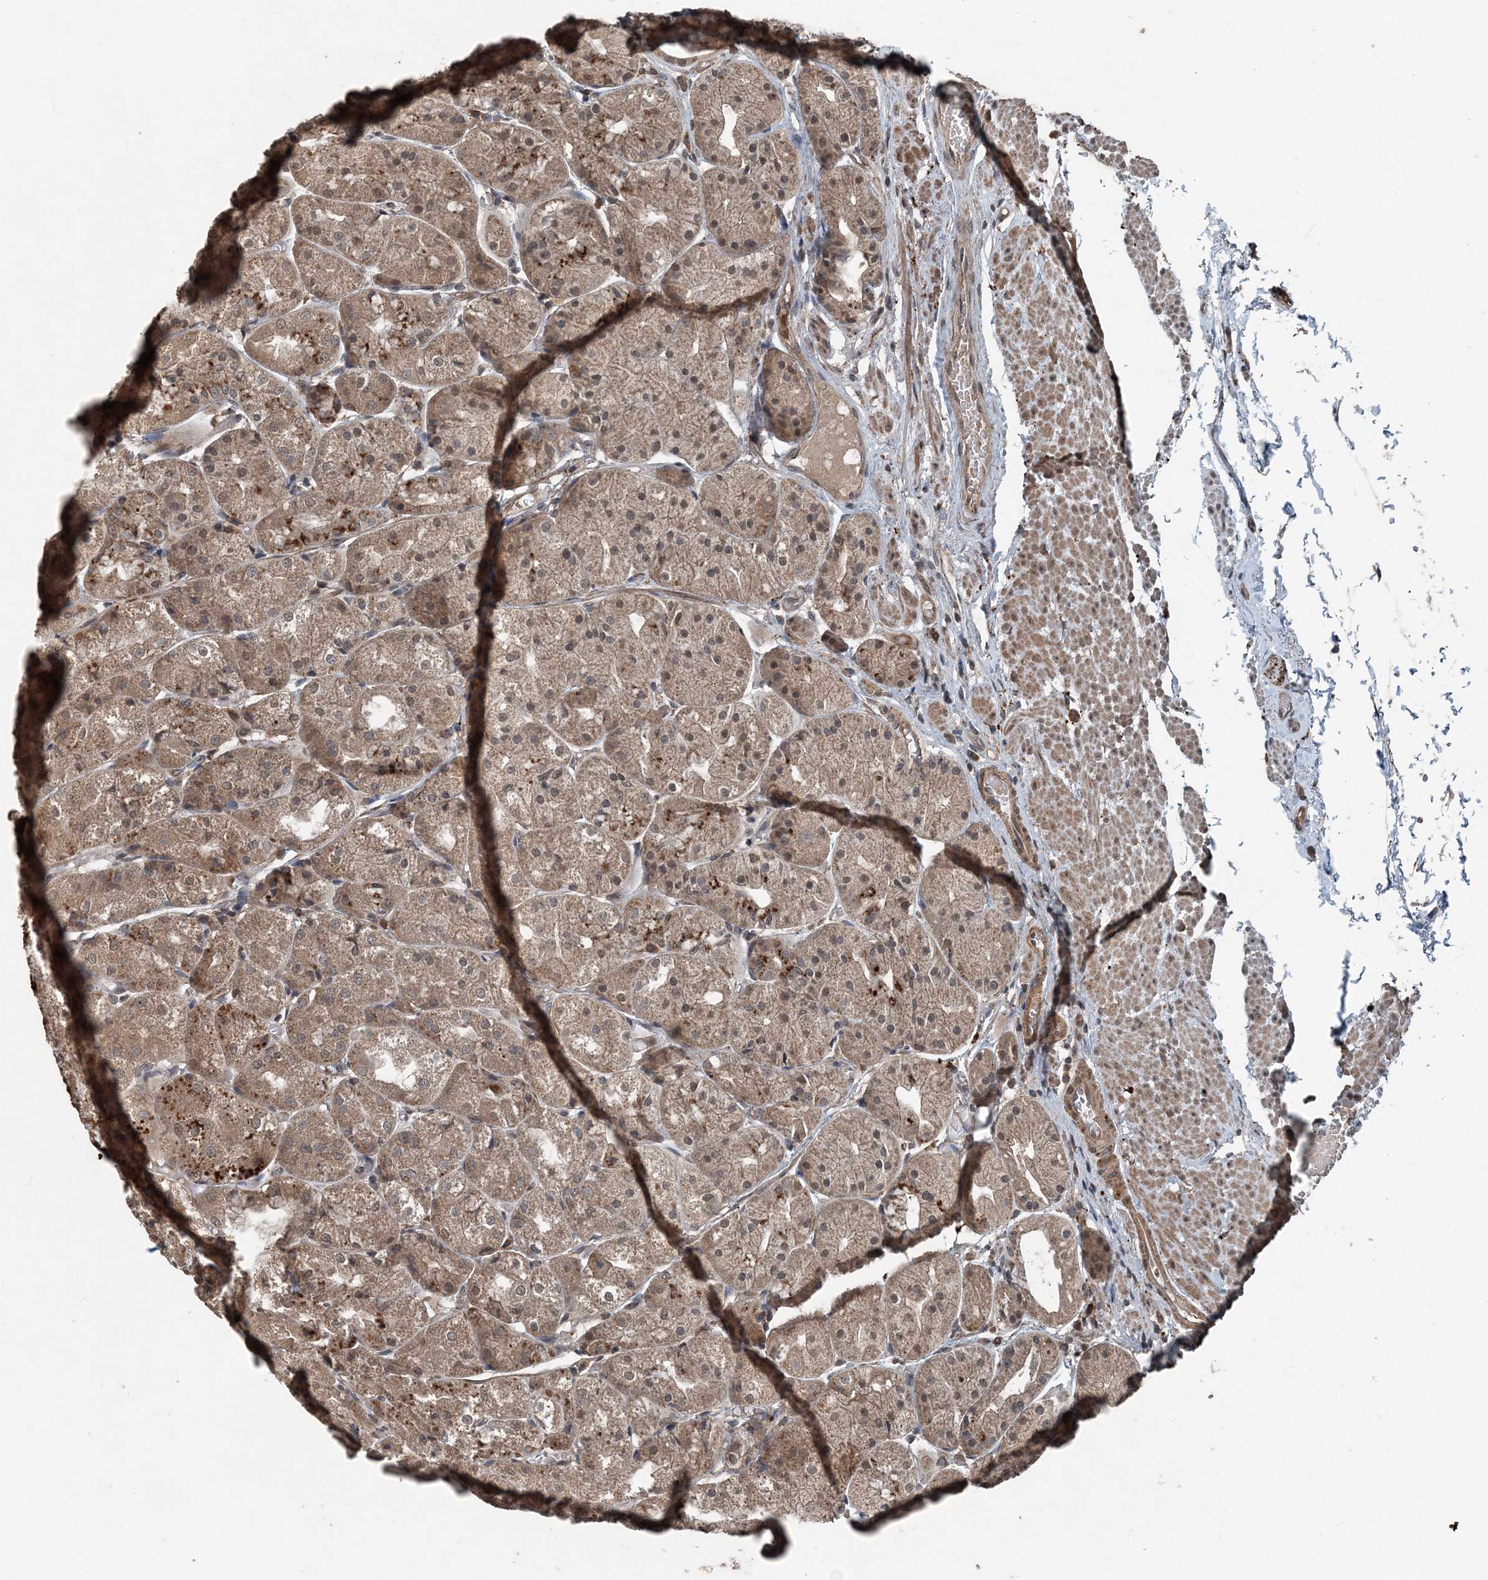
{"staining": {"intensity": "moderate", "quantity": ">75%", "location": "cytoplasmic/membranous"}, "tissue": "stomach", "cell_type": "Glandular cells", "image_type": "normal", "snomed": [{"axis": "morphology", "description": "Normal tissue, NOS"}, {"axis": "topography", "description": "Stomach, upper"}], "caption": "Brown immunohistochemical staining in benign human stomach exhibits moderate cytoplasmic/membranous staining in approximately >75% of glandular cells.", "gene": "CFL1", "patient": {"sex": "male", "age": 72}}